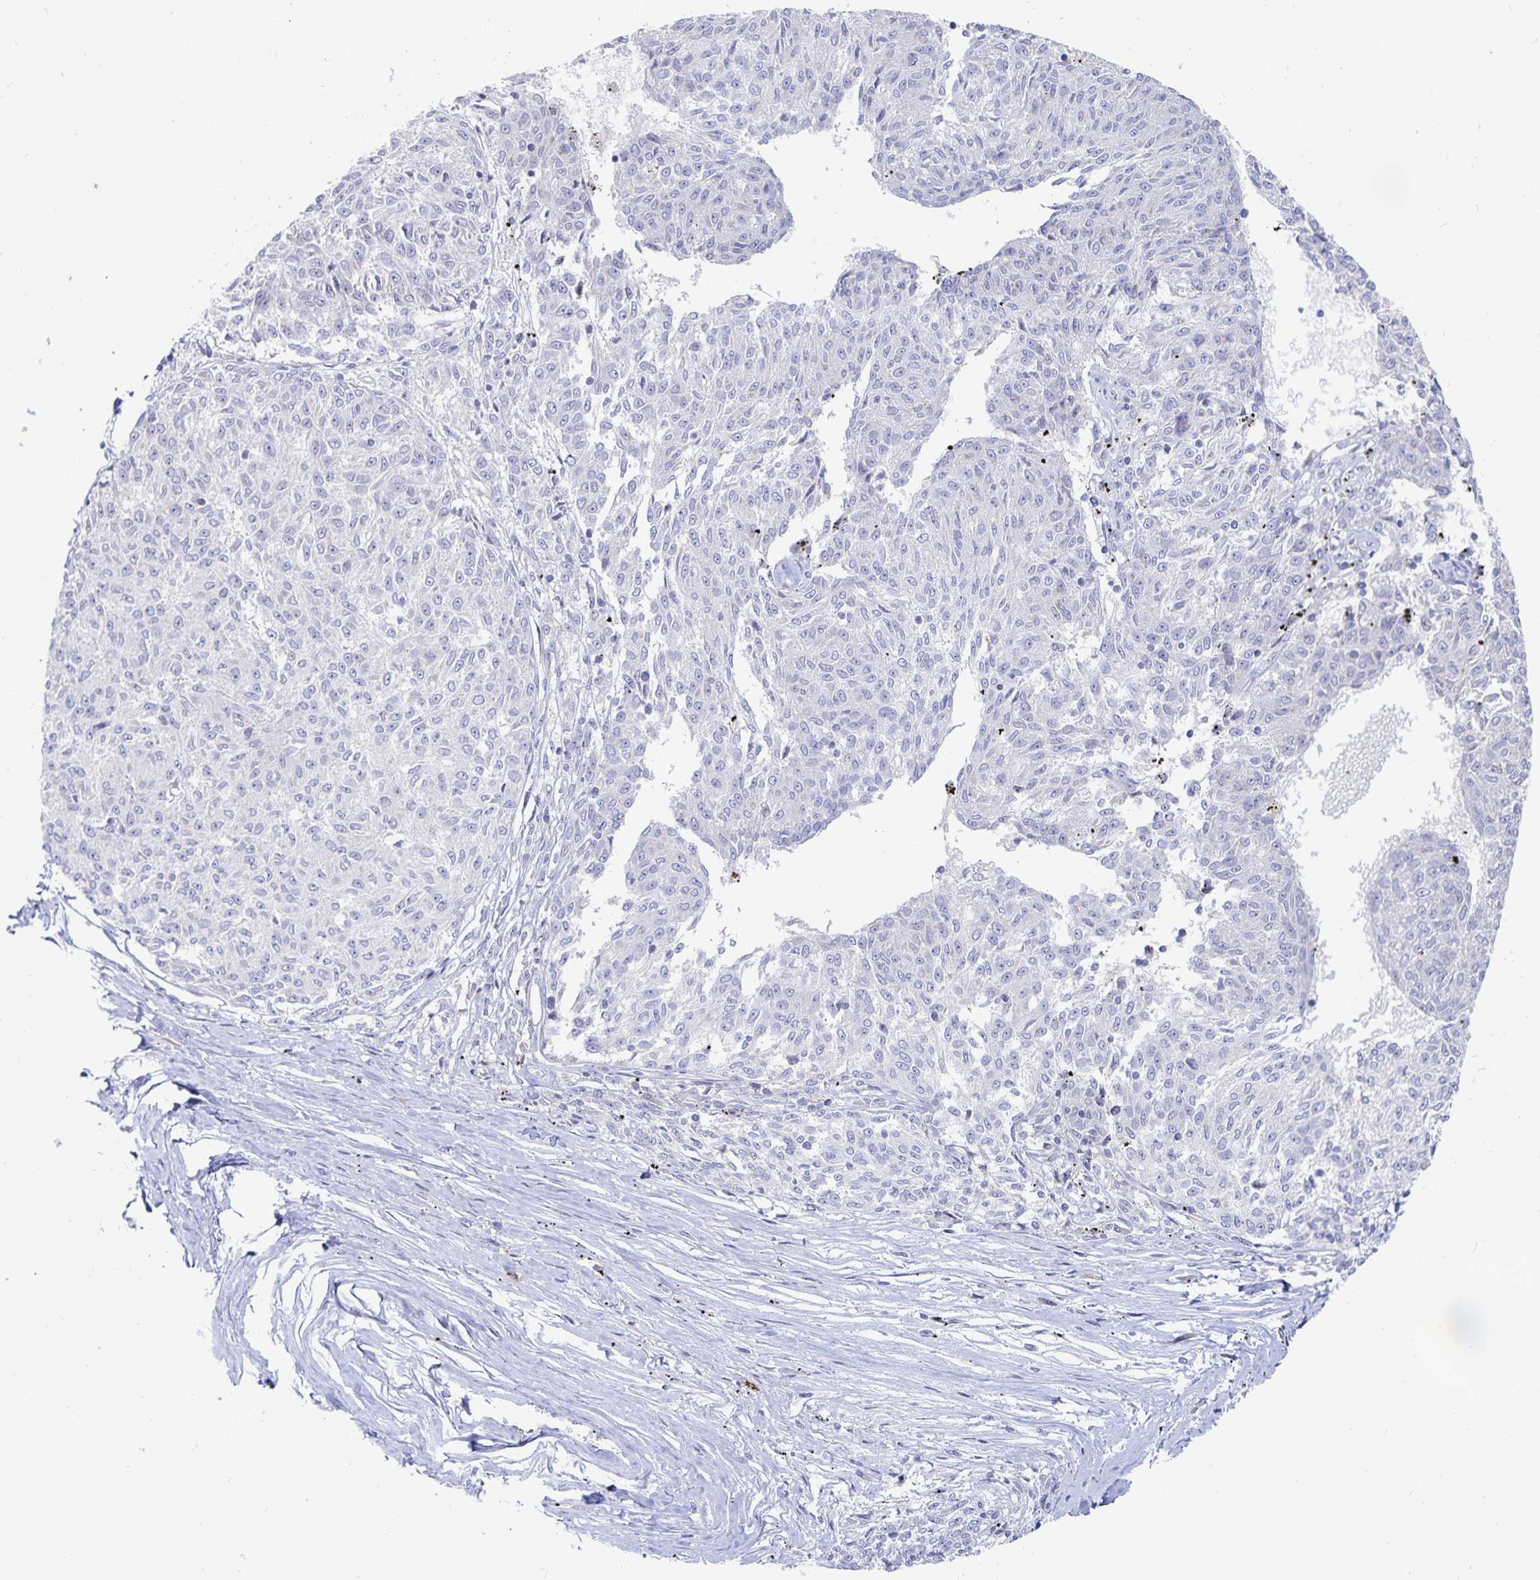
{"staining": {"intensity": "negative", "quantity": "none", "location": "none"}, "tissue": "melanoma", "cell_type": "Tumor cells", "image_type": "cancer", "snomed": [{"axis": "morphology", "description": "Malignant melanoma, NOS"}, {"axis": "topography", "description": "Skin"}], "caption": "A photomicrograph of human melanoma is negative for staining in tumor cells.", "gene": "PKHD1", "patient": {"sex": "female", "age": 72}}